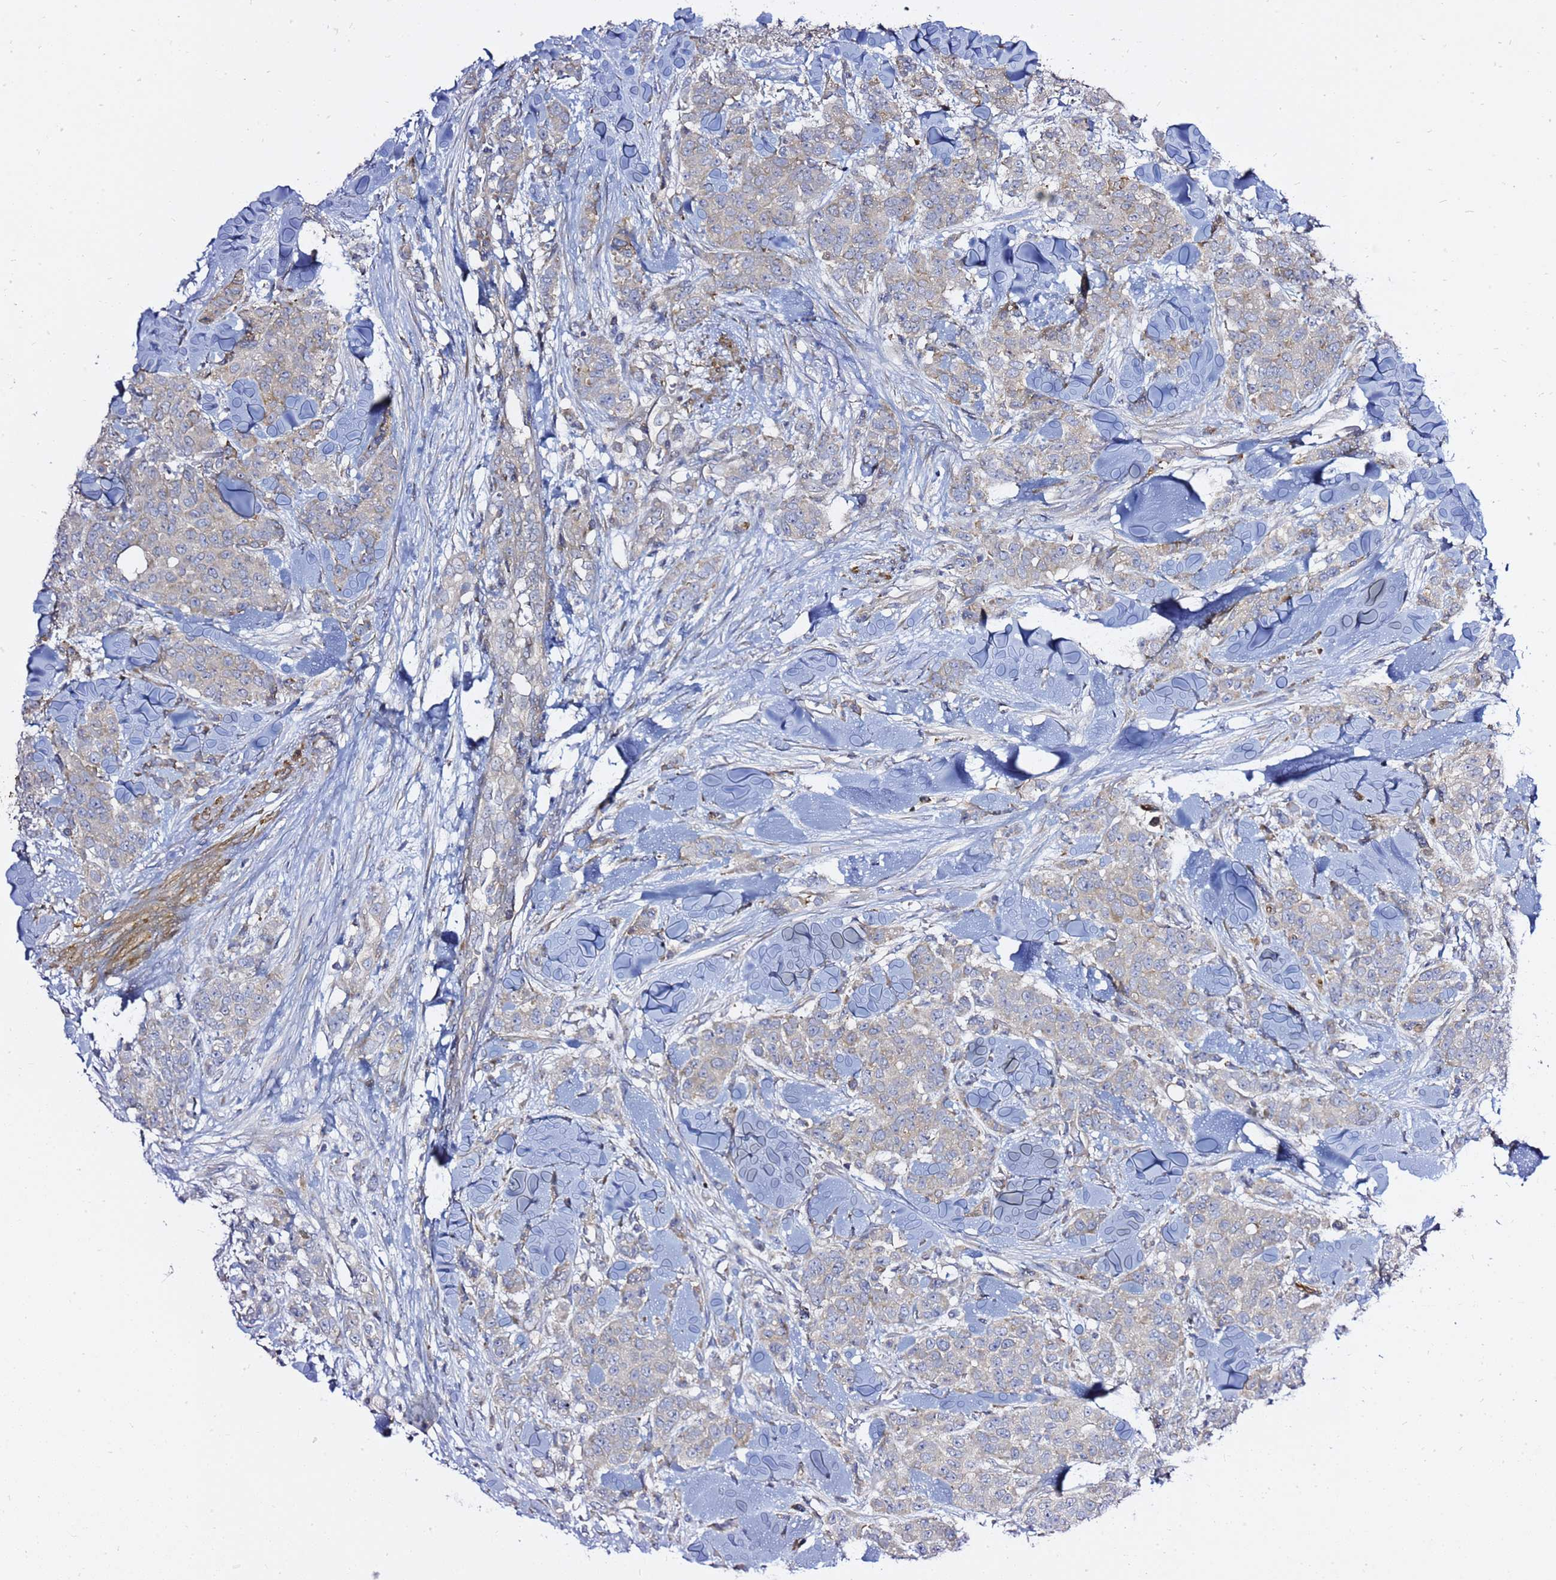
{"staining": {"intensity": "weak", "quantity": "<25%", "location": "cytoplasmic/membranous"}, "tissue": "breast cancer", "cell_type": "Tumor cells", "image_type": "cancer", "snomed": [{"axis": "morphology", "description": "Lobular carcinoma"}, {"axis": "topography", "description": "Breast"}], "caption": "Immunohistochemistry (IHC) micrograph of neoplastic tissue: human breast cancer stained with DAB shows no significant protein staining in tumor cells.", "gene": "MON1B", "patient": {"sex": "female", "age": 91}}